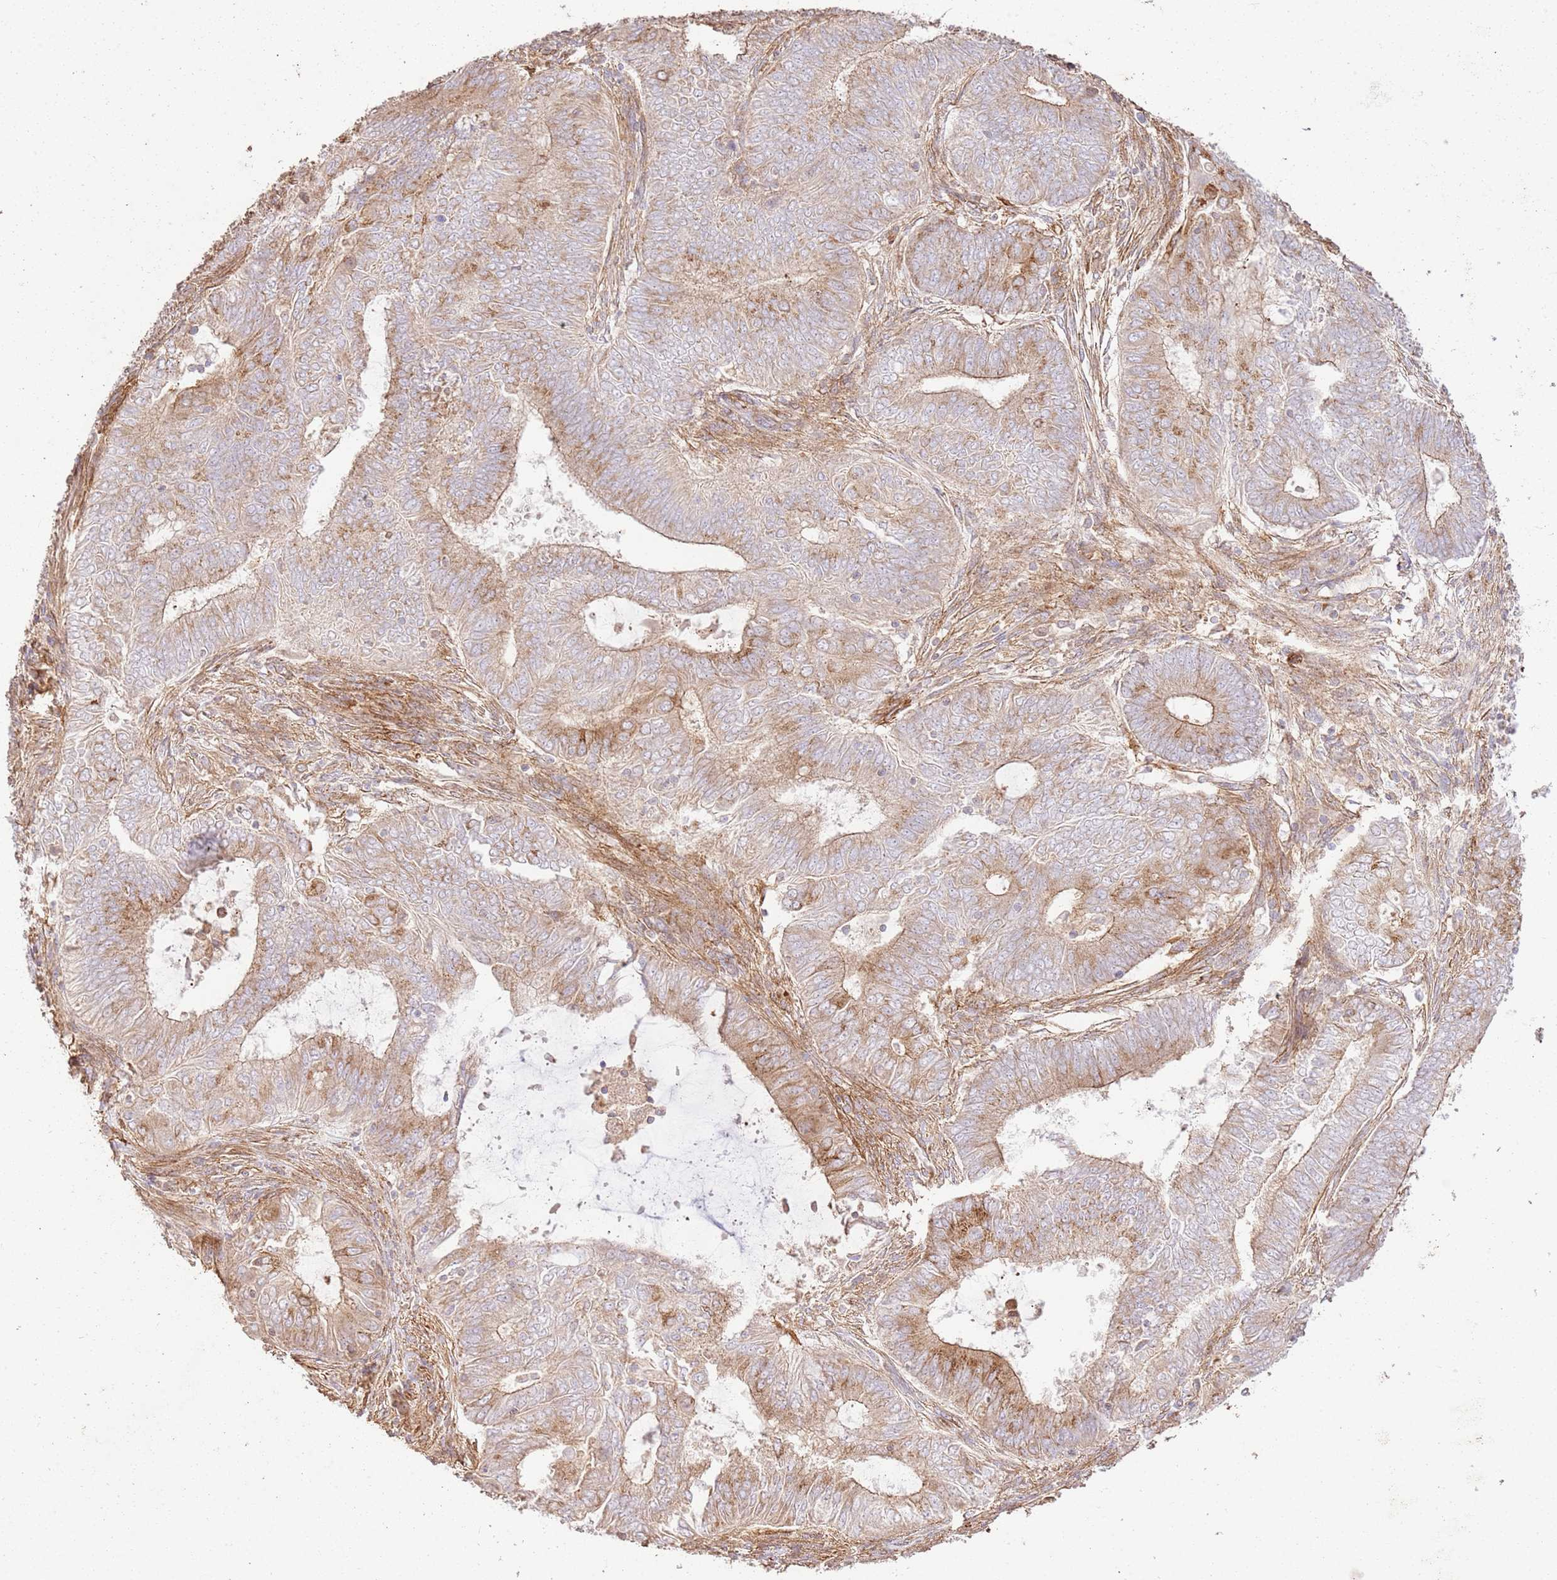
{"staining": {"intensity": "moderate", "quantity": ">75%", "location": "cytoplasmic/membranous"}, "tissue": "endometrial cancer", "cell_type": "Tumor cells", "image_type": "cancer", "snomed": [{"axis": "morphology", "description": "Adenocarcinoma, NOS"}, {"axis": "topography", "description": "Endometrium"}], "caption": "The photomicrograph demonstrates a brown stain indicating the presence of a protein in the cytoplasmic/membranous of tumor cells in adenocarcinoma (endometrial).", "gene": "ZBTB39", "patient": {"sex": "female", "age": 62}}